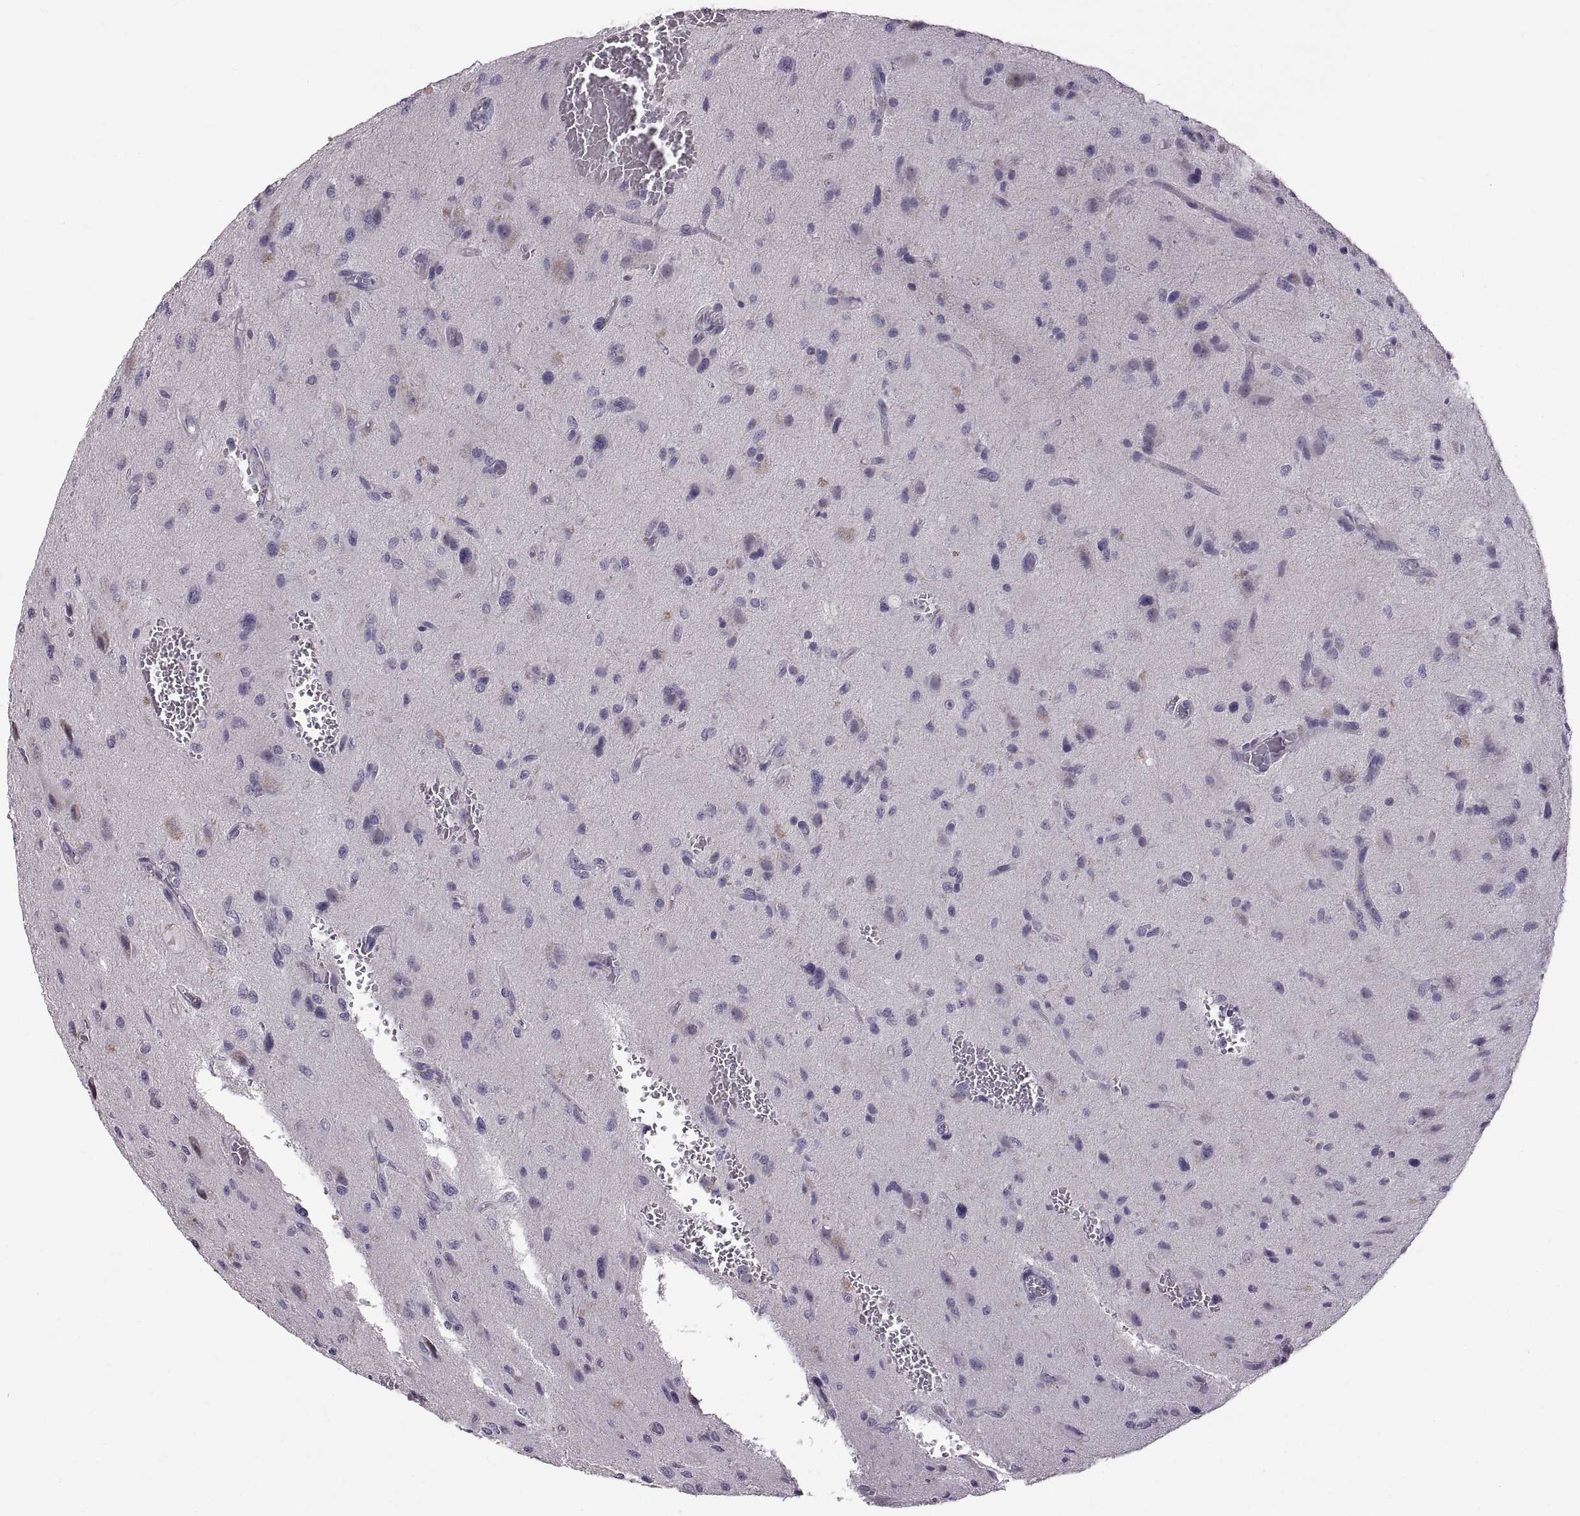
{"staining": {"intensity": "negative", "quantity": "none", "location": "none"}, "tissue": "glioma", "cell_type": "Tumor cells", "image_type": "cancer", "snomed": [{"axis": "morphology", "description": "Glioma, malignant, NOS"}, {"axis": "morphology", "description": "Glioma, malignant, High grade"}, {"axis": "topography", "description": "Brain"}], "caption": "This is an IHC photomicrograph of malignant glioma. There is no staining in tumor cells.", "gene": "WFDC8", "patient": {"sex": "female", "age": 71}}